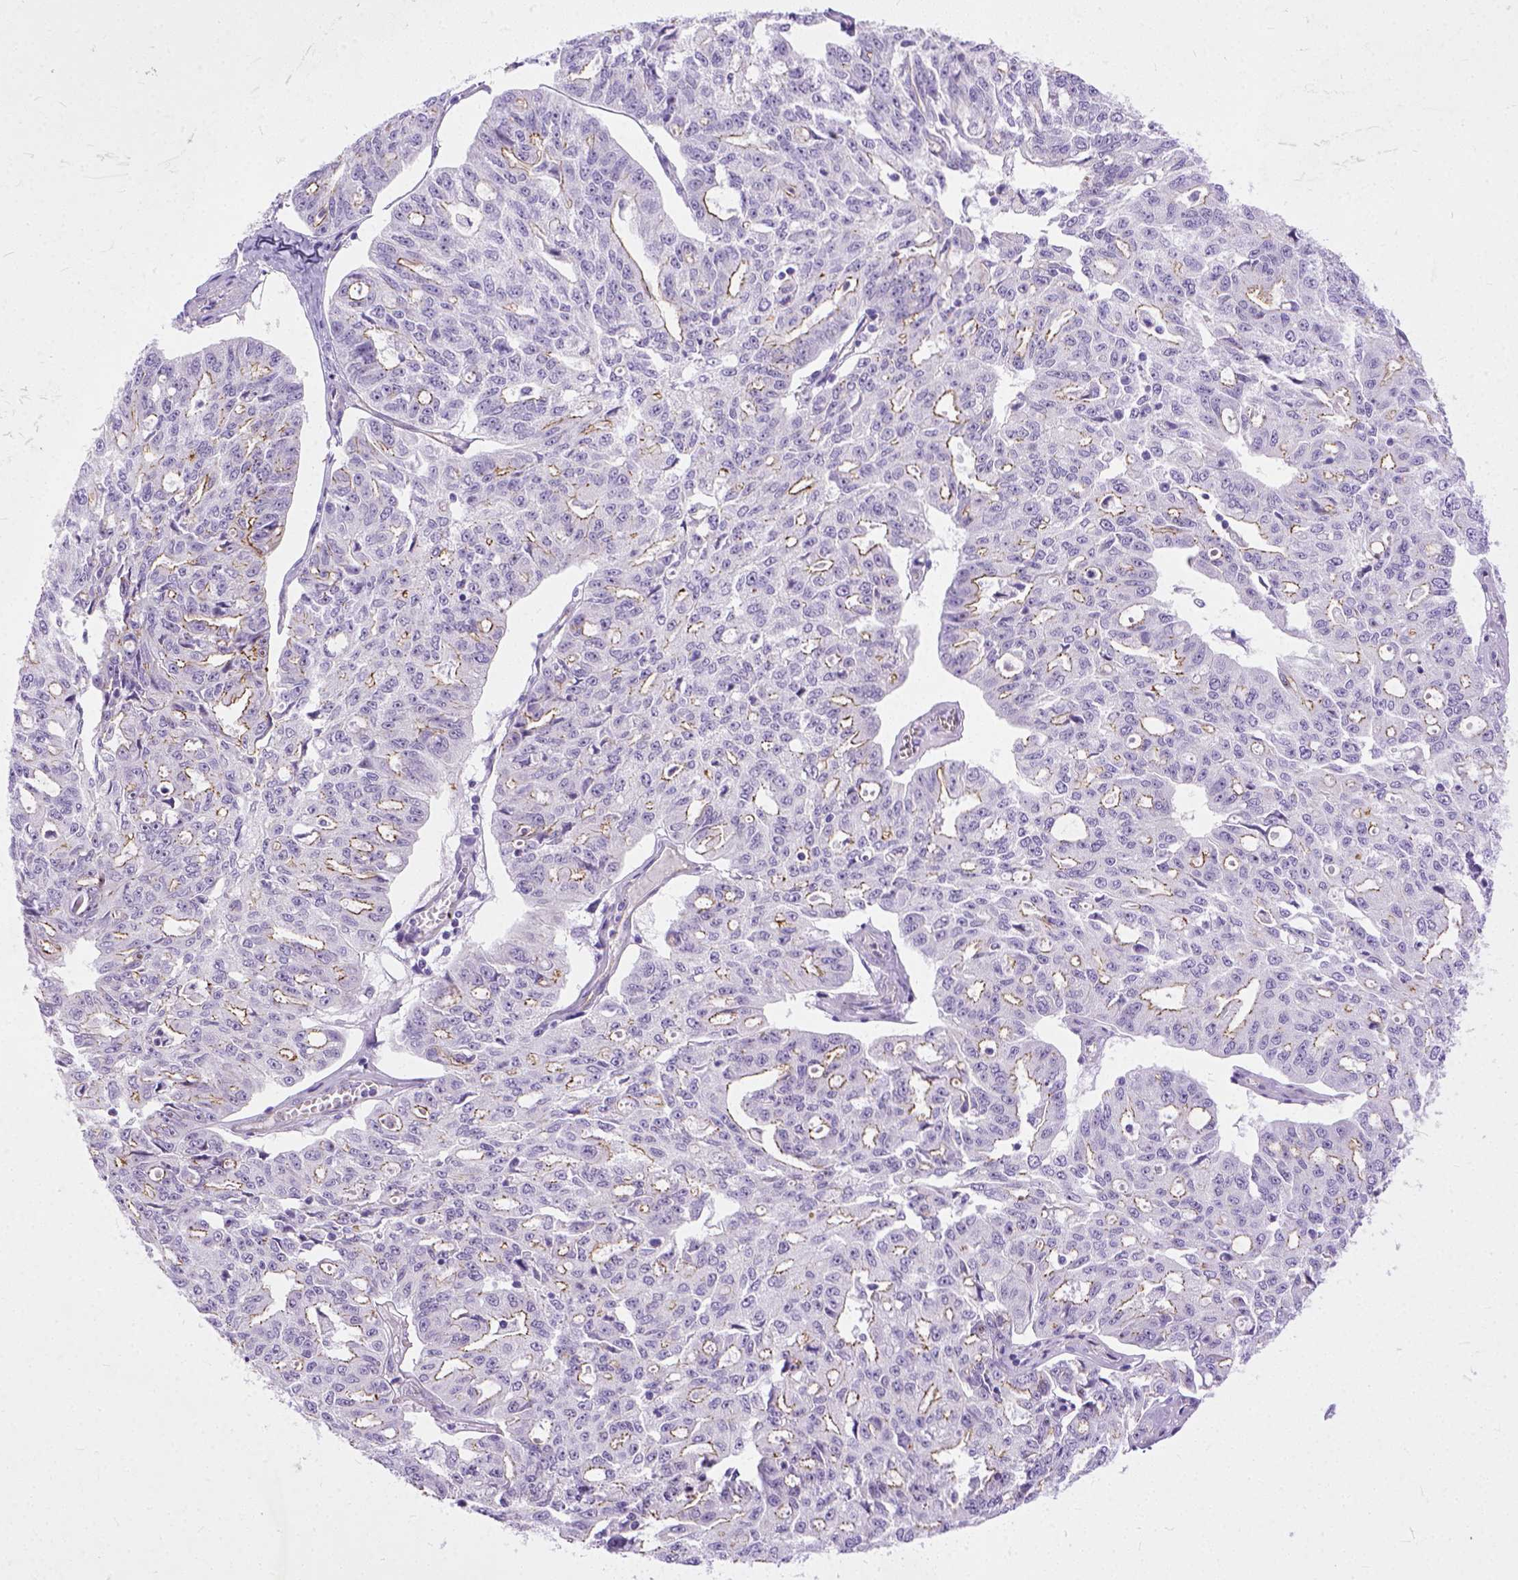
{"staining": {"intensity": "moderate", "quantity": "25%-75%", "location": "cytoplasmic/membranous"}, "tissue": "ovarian cancer", "cell_type": "Tumor cells", "image_type": "cancer", "snomed": [{"axis": "morphology", "description": "Carcinoma, endometroid"}, {"axis": "topography", "description": "Ovary"}], "caption": "Endometroid carcinoma (ovarian) stained with a brown dye displays moderate cytoplasmic/membranous positive staining in approximately 25%-75% of tumor cells.", "gene": "ADGRF1", "patient": {"sex": "female", "age": 65}}